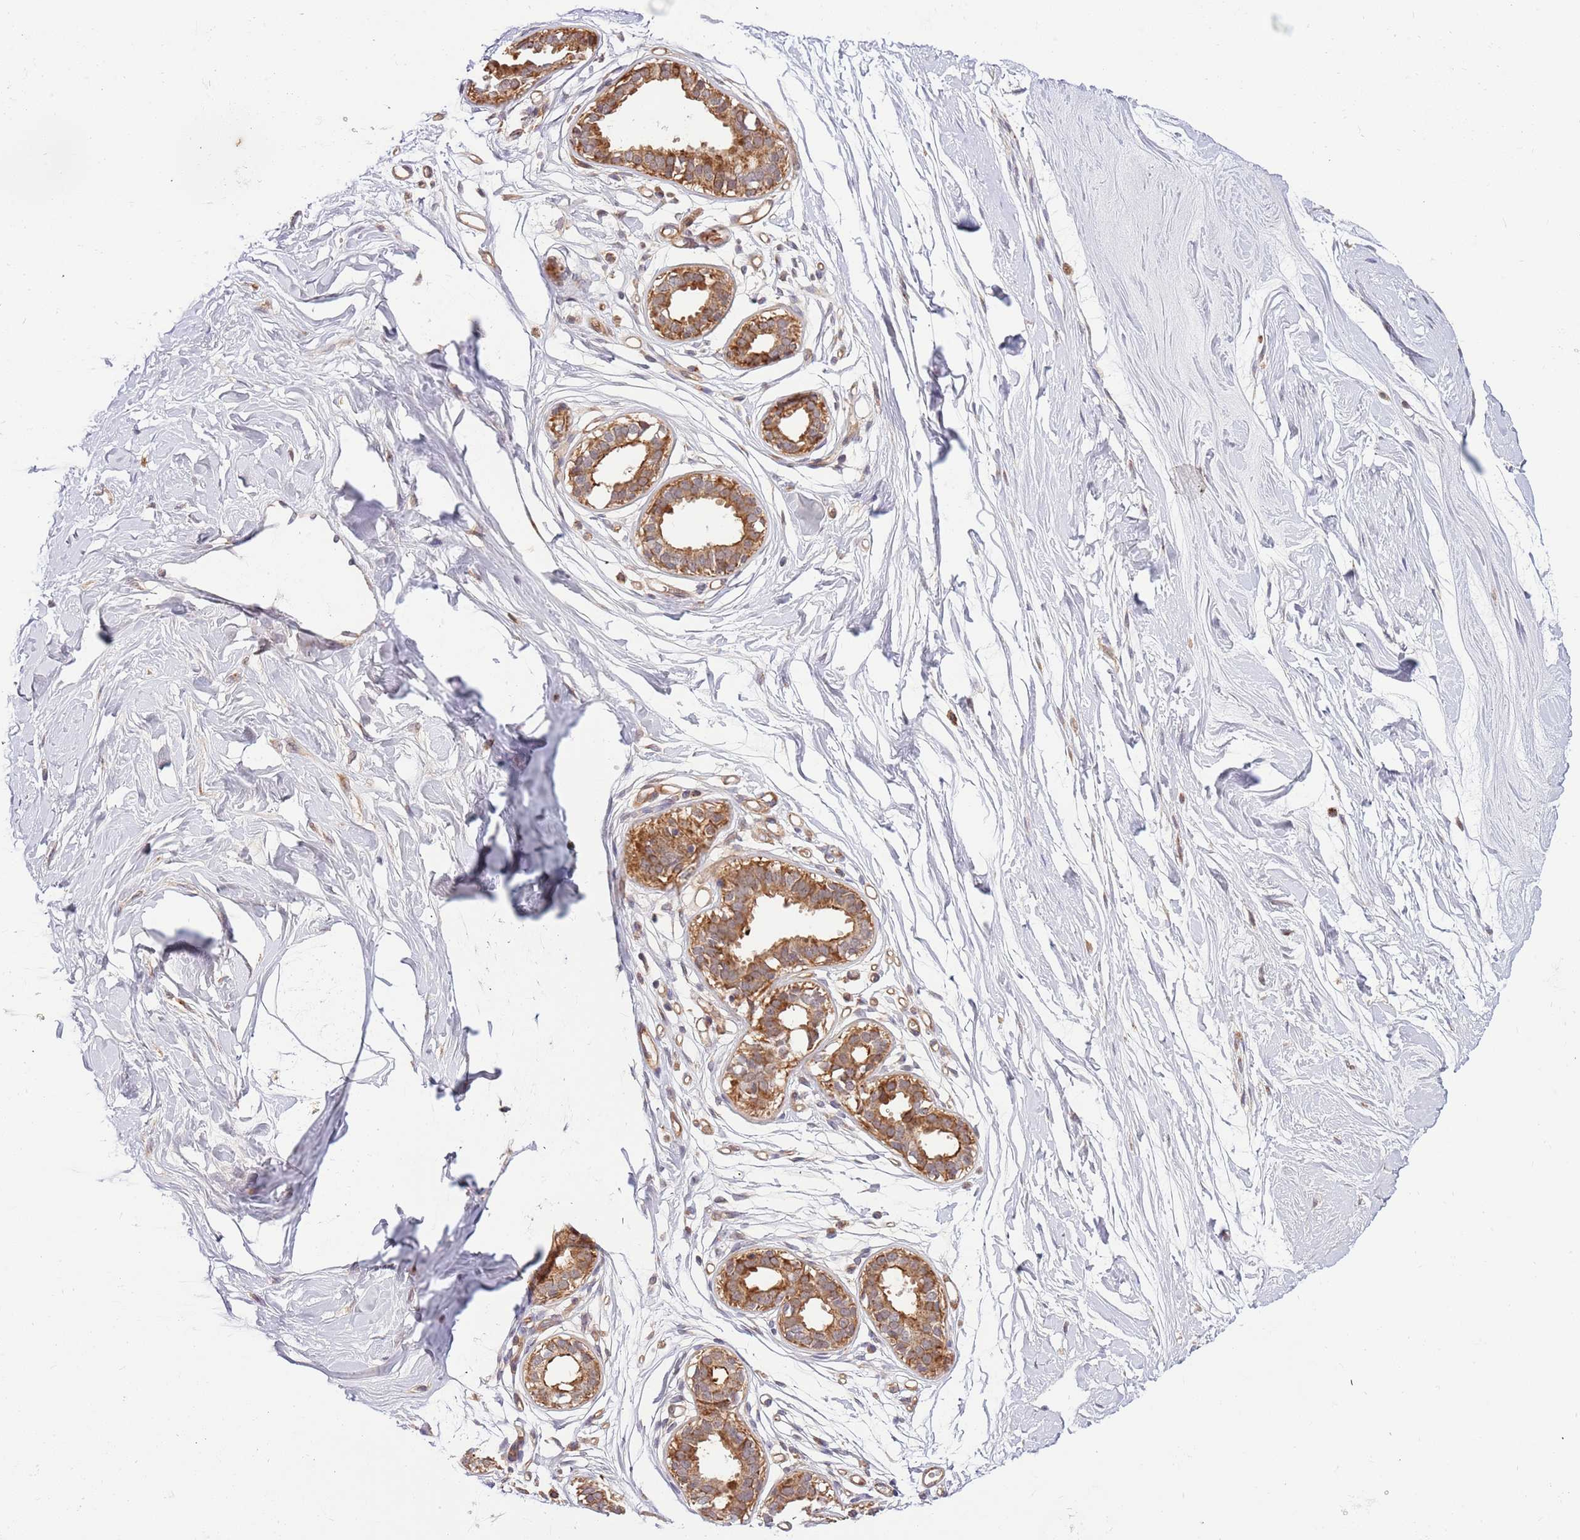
{"staining": {"intensity": "negative", "quantity": "none", "location": "none"}, "tissue": "breast", "cell_type": "Adipocytes", "image_type": "normal", "snomed": [{"axis": "morphology", "description": "Normal tissue, NOS"}, {"axis": "topography", "description": "Breast"}], "caption": "Immunohistochemistry (IHC) histopathology image of normal breast stained for a protein (brown), which exhibits no positivity in adipocytes.", "gene": "HAUS3", "patient": {"sex": "female", "age": 45}}